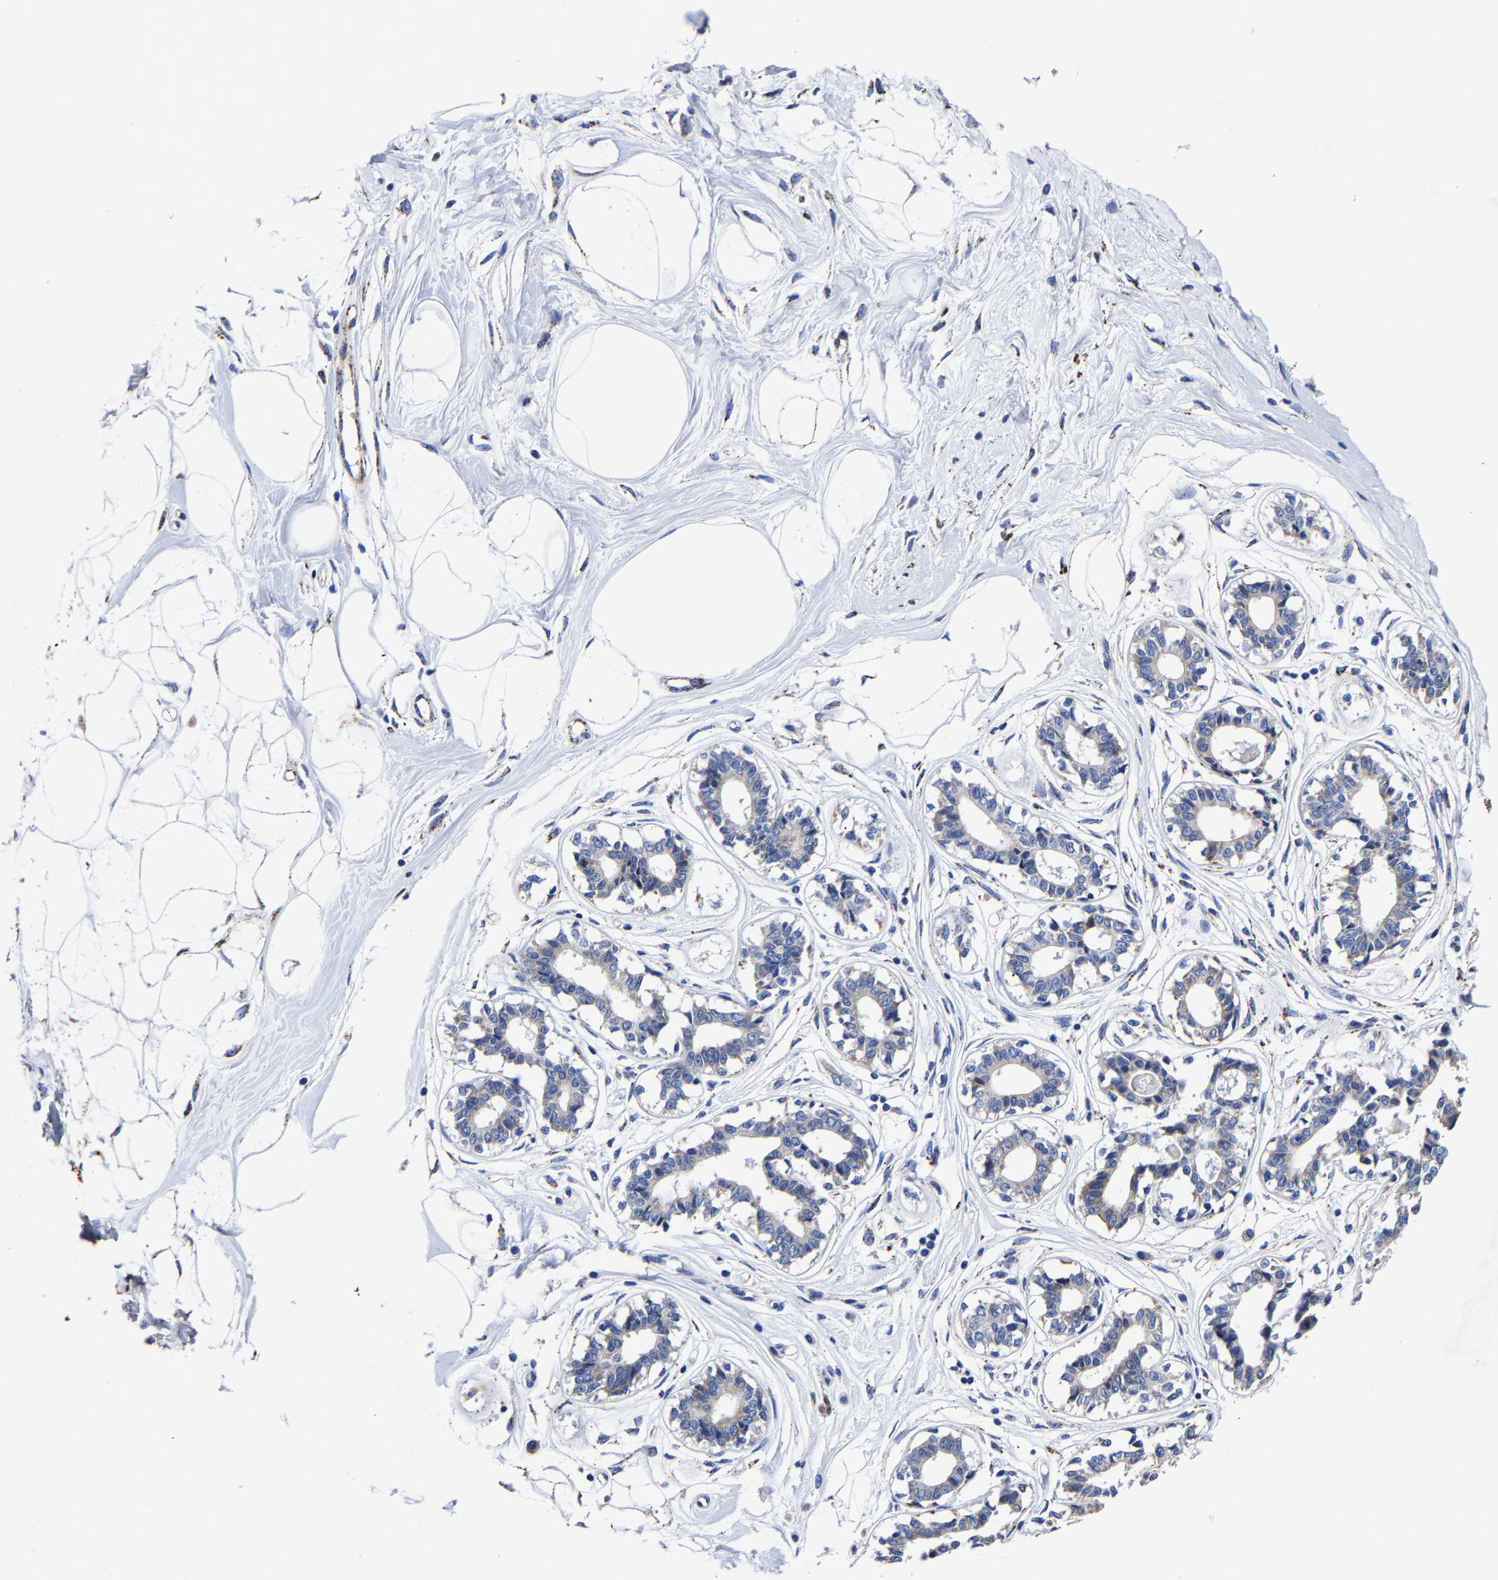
{"staining": {"intensity": "weak", "quantity": "25%-75%", "location": "cytoplasmic/membranous"}, "tissue": "breast", "cell_type": "Adipocytes", "image_type": "normal", "snomed": [{"axis": "morphology", "description": "Normal tissue, NOS"}, {"axis": "topography", "description": "Breast"}], "caption": "This image shows IHC staining of benign human breast, with low weak cytoplasmic/membranous staining in about 25%-75% of adipocytes.", "gene": "AASS", "patient": {"sex": "female", "age": 45}}